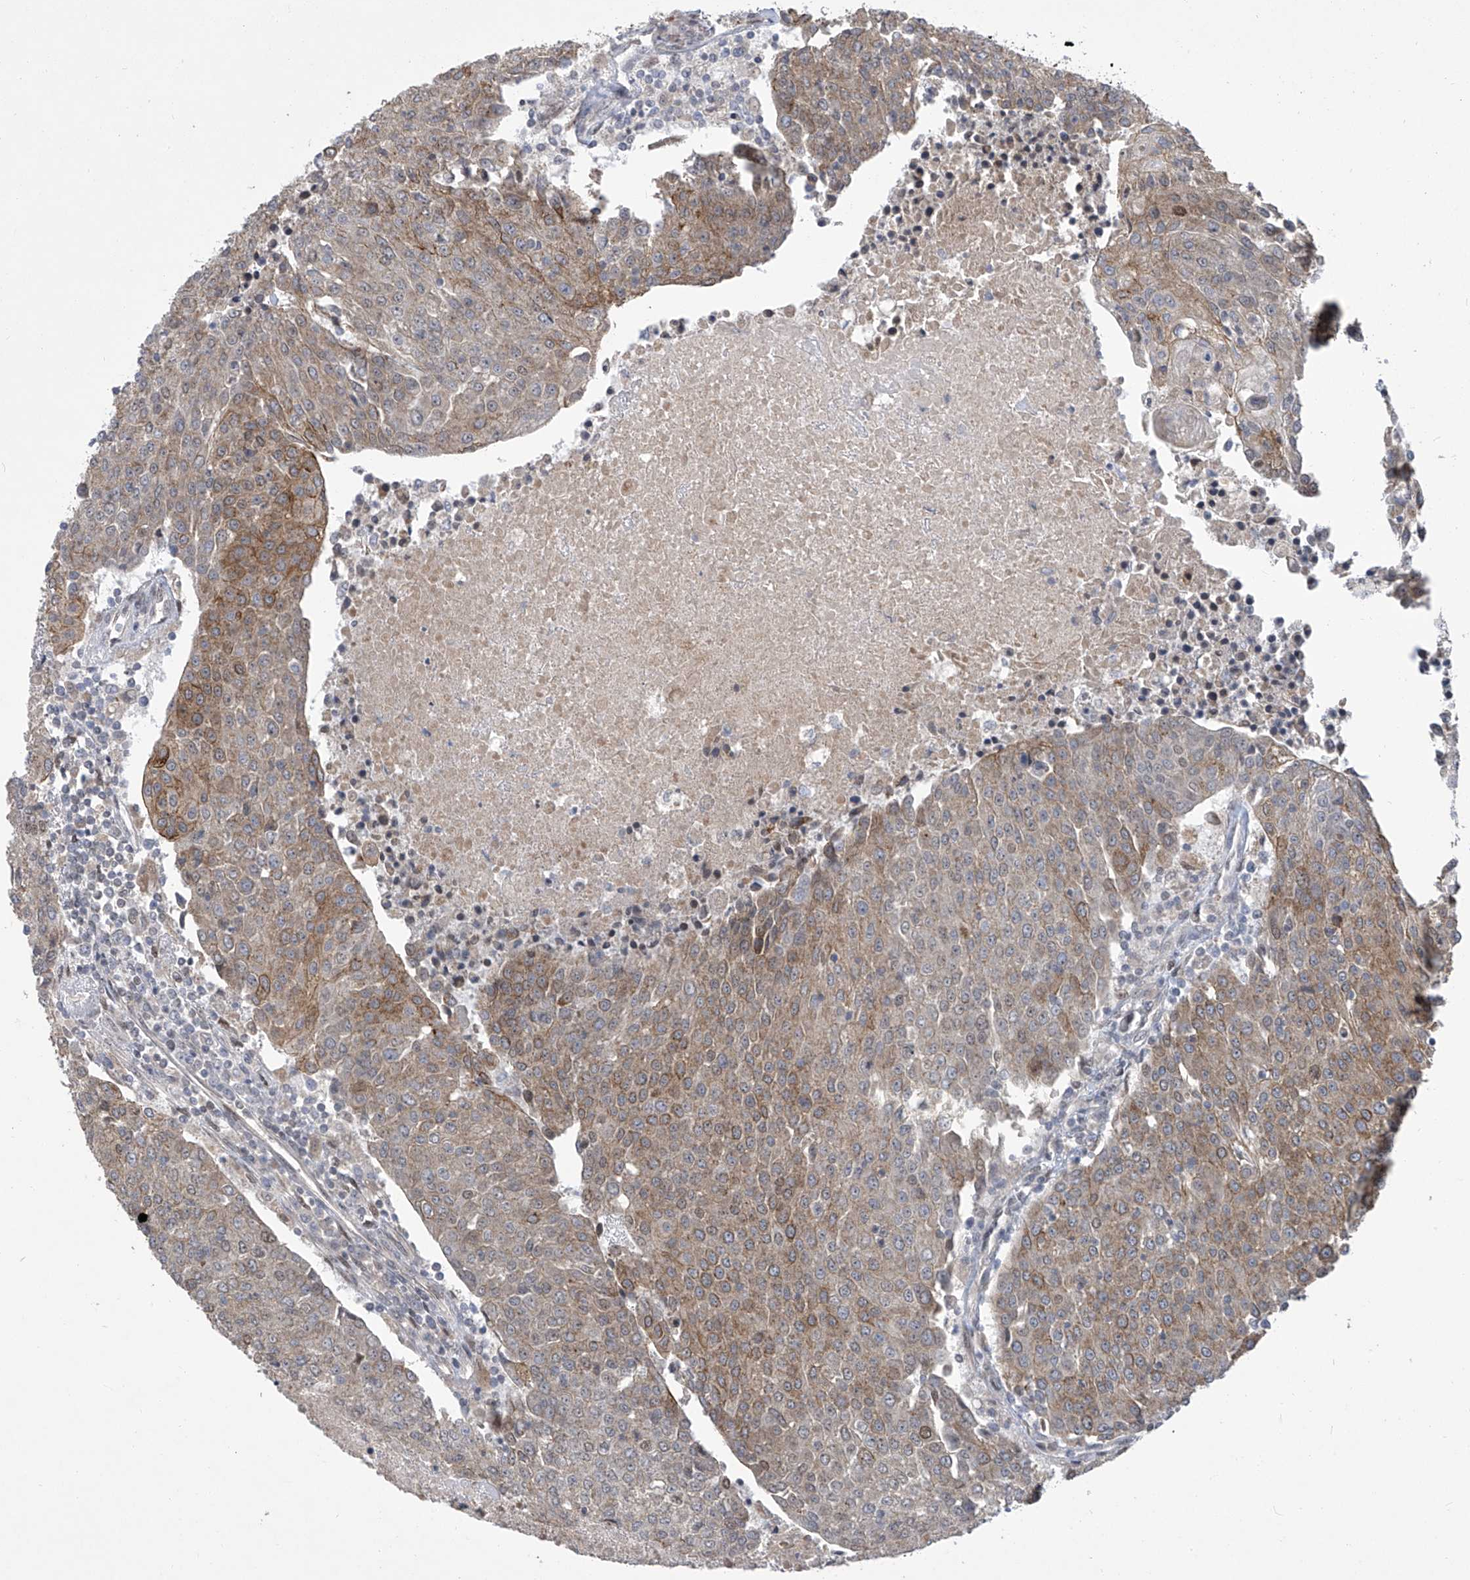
{"staining": {"intensity": "moderate", "quantity": "25%-75%", "location": "cytoplasmic/membranous"}, "tissue": "urothelial cancer", "cell_type": "Tumor cells", "image_type": "cancer", "snomed": [{"axis": "morphology", "description": "Urothelial carcinoma, High grade"}, {"axis": "topography", "description": "Urinary bladder"}], "caption": "This photomicrograph reveals high-grade urothelial carcinoma stained with immunohistochemistry (IHC) to label a protein in brown. The cytoplasmic/membranous of tumor cells show moderate positivity for the protein. Nuclei are counter-stained blue.", "gene": "CETN2", "patient": {"sex": "female", "age": 85}}